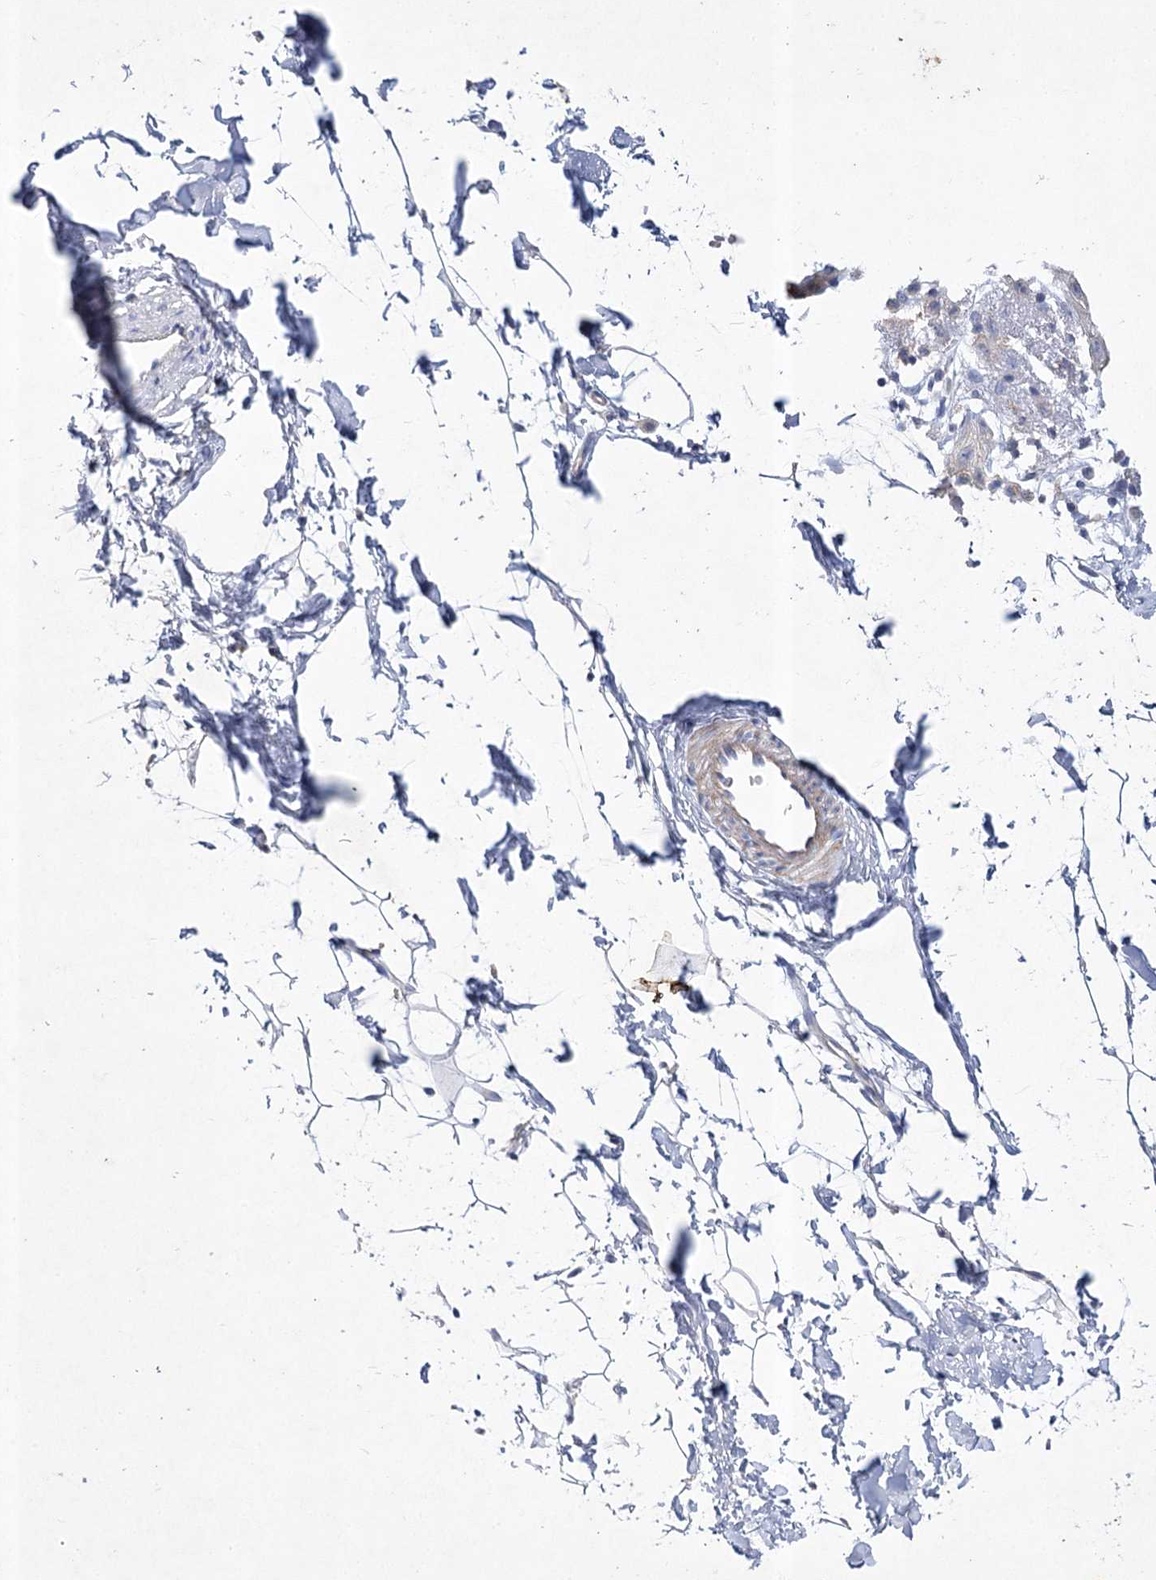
{"staining": {"intensity": "negative", "quantity": "none", "location": "none"}, "tissue": "adipose tissue", "cell_type": "Adipocytes", "image_type": "normal", "snomed": [{"axis": "morphology", "description": "Normal tissue, NOS"}, {"axis": "topography", "description": "Breast"}], "caption": "Immunohistochemical staining of benign human adipose tissue exhibits no significant staining in adipocytes. (DAB (3,3'-diaminobenzidine) IHC, high magnification).", "gene": "ITSN2", "patient": {"sex": "female", "age": 23}}